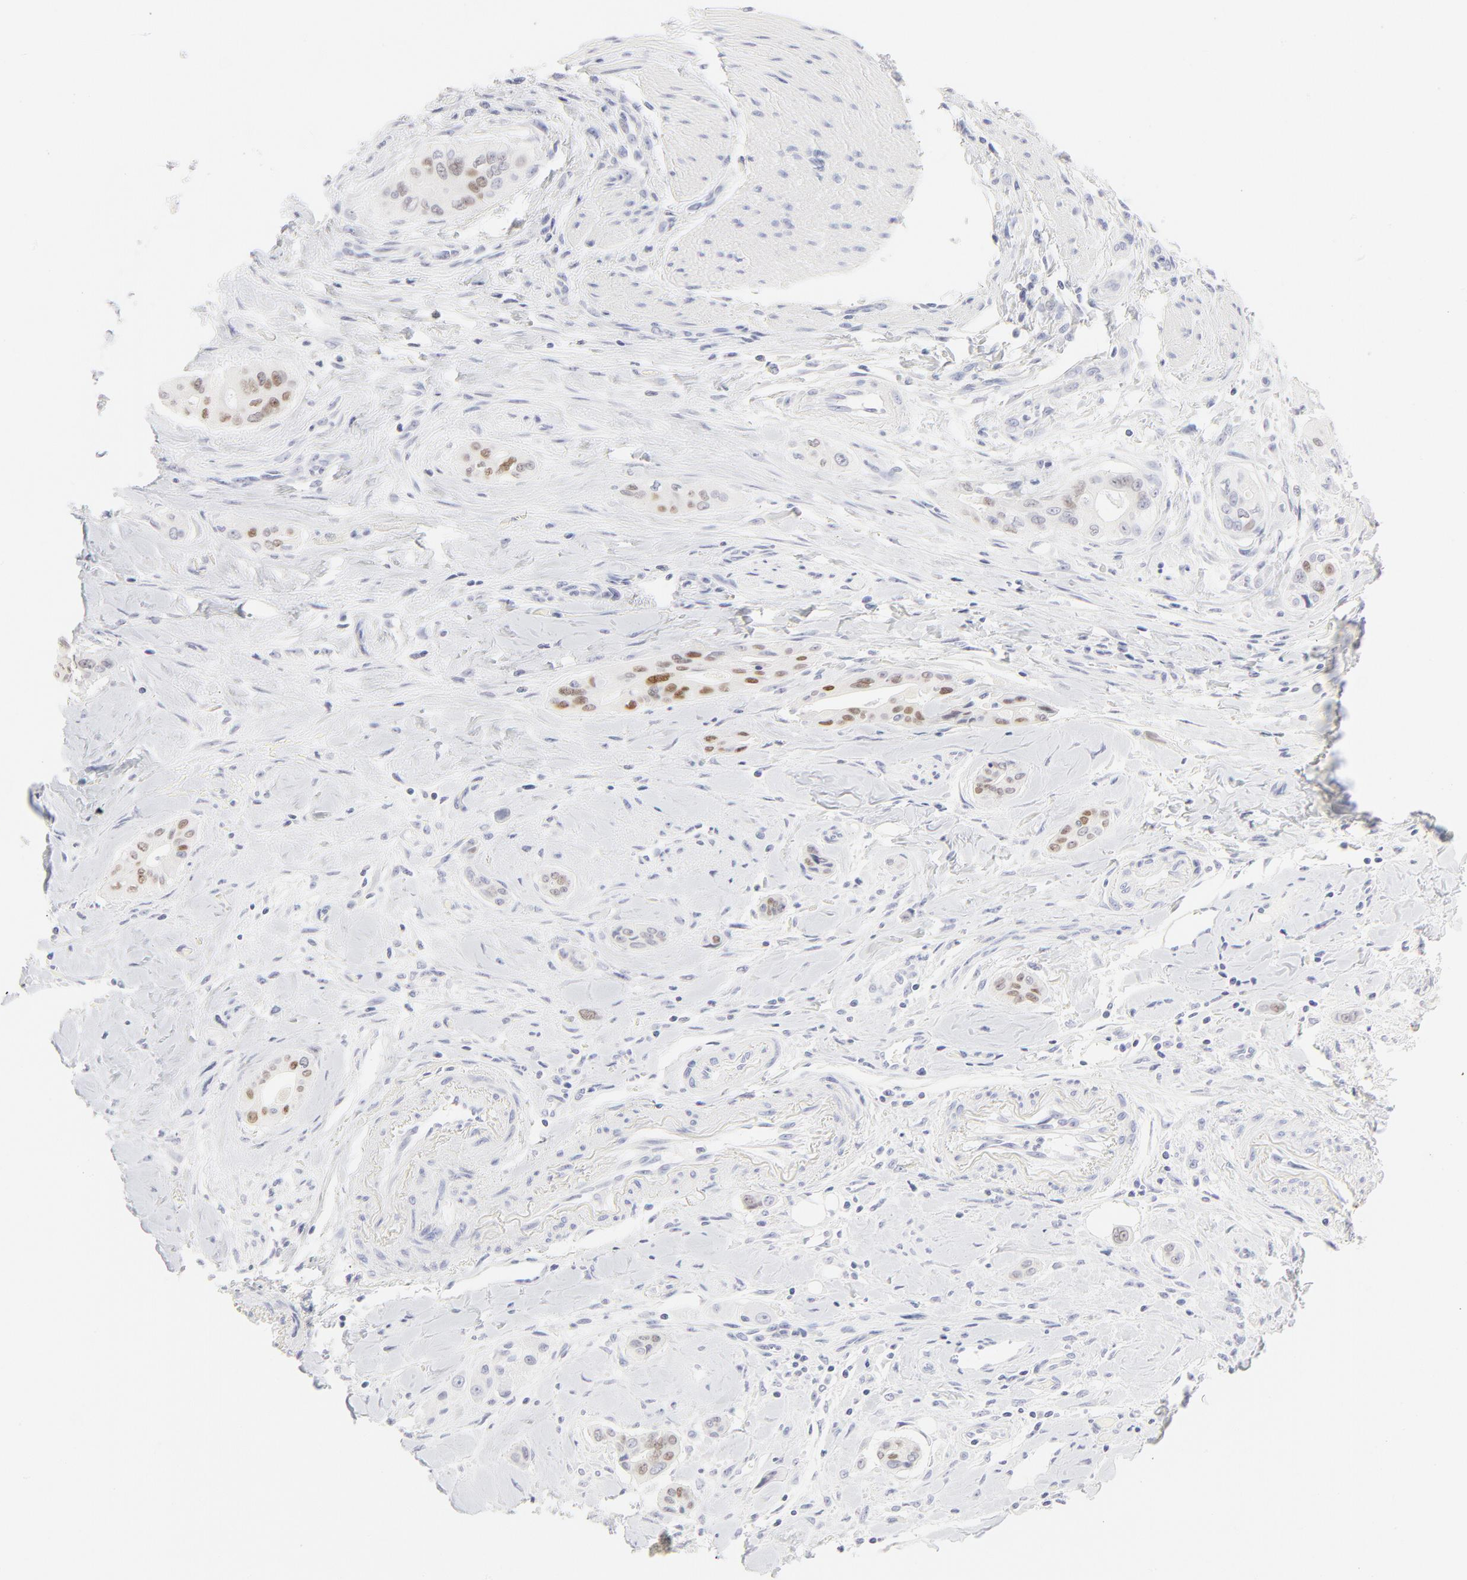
{"staining": {"intensity": "moderate", "quantity": "25%-75%", "location": "nuclear"}, "tissue": "pancreatic cancer", "cell_type": "Tumor cells", "image_type": "cancer", "snomed": [{"axis": "morphology", "description": "Adenocarcinoma, NOS"}, {"axis": "topography", "description": "Pancreas"}], "caption": "Pancreatic cancer (adenocarcinoma) stained for a protein shows moderate nuclear positivity in tumor cells.", "gene": "ELF3", "patient": {"sex": "male", "age": 77}}